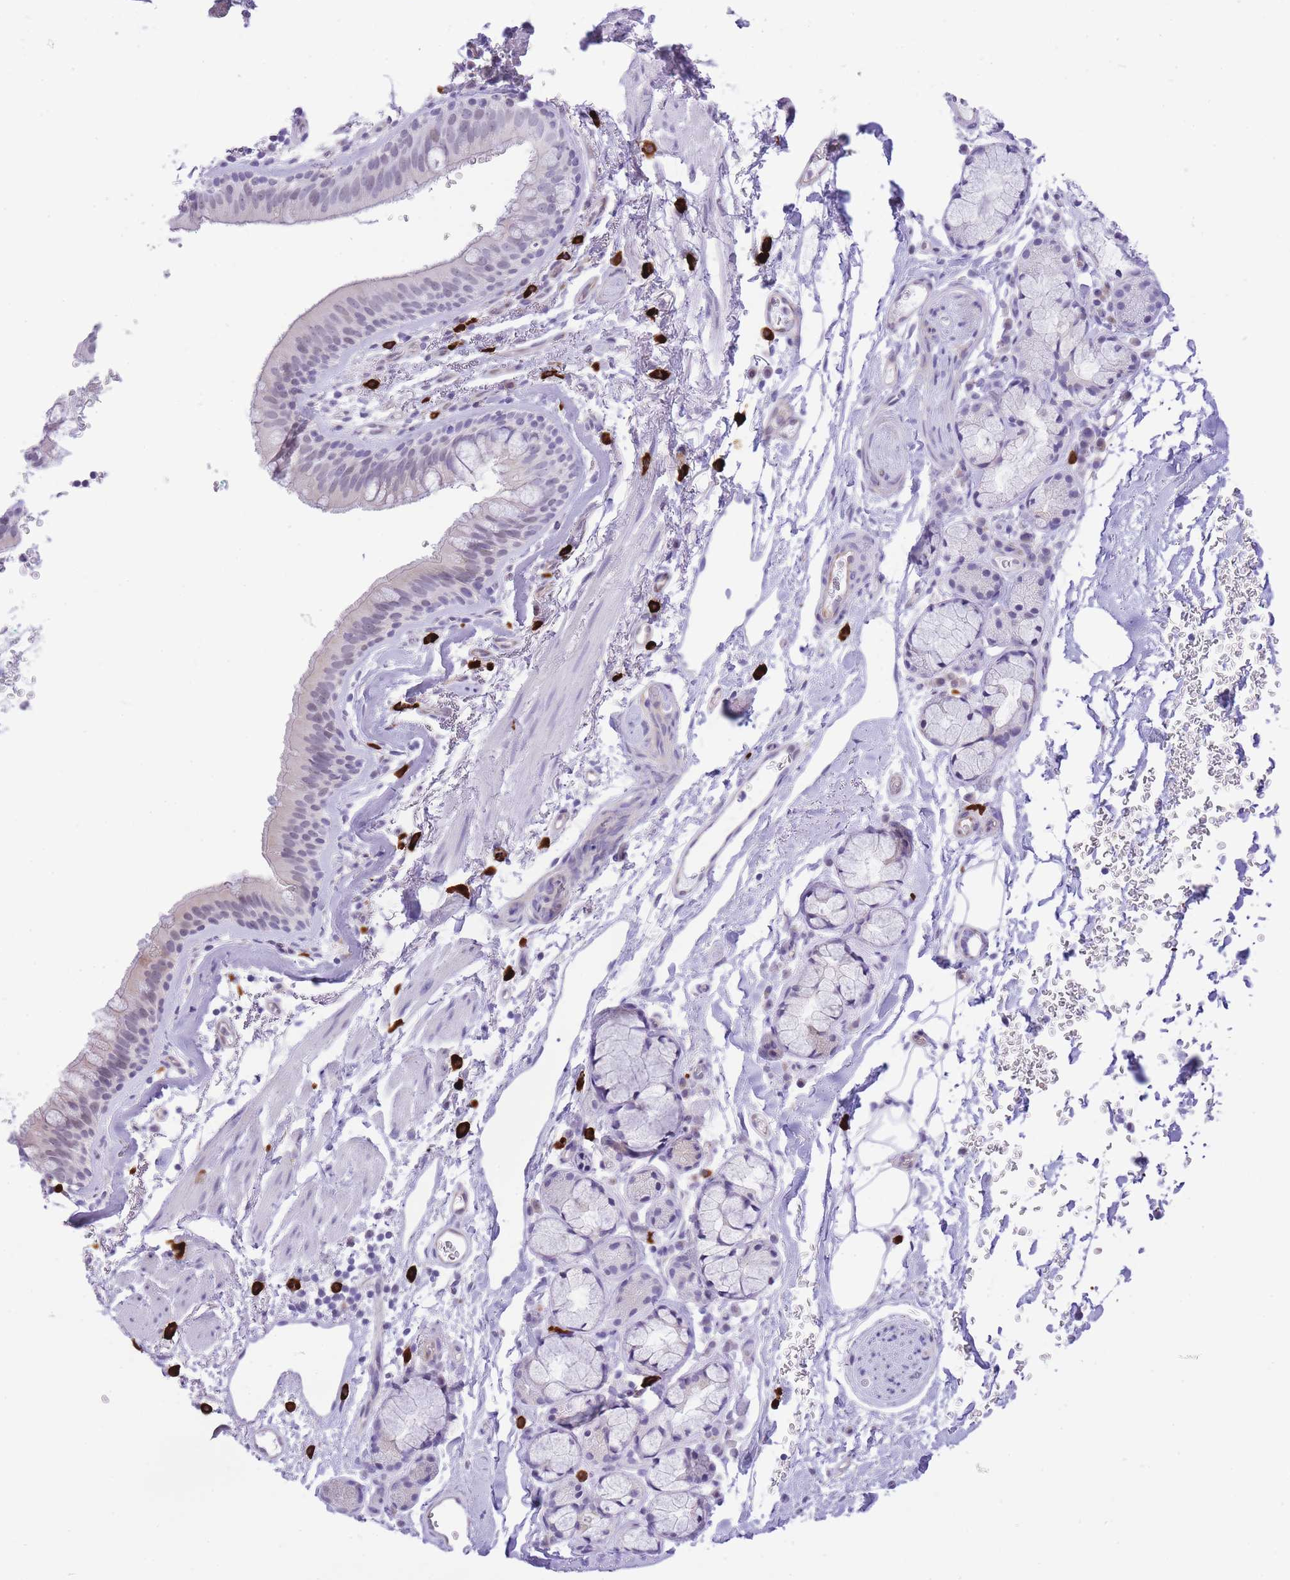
{"staining": {"intensity": "negative", "quantity": "none", "location": "none"}, "tissue": "adipose tissue", "cell_type": "Adipocytes", "image_type": "normal", "snomed": [{"axis": "morphology", "description": "Normal tissue, NOS"}, {"axis": "topography", "description": "Cartilage tissue"}, {"axis": "topography", "description": "Bronchus"}], "caption": "This photomicrograph is of unremarkable adipose tissue stained with immunohistochemistry (IHC) to label a protein in brown with the nuclei are counter-stained blue. There is no expression in adipocytes.", "gene": "MEIOSIN", "patient": {"sex": "female", "age": 72}}